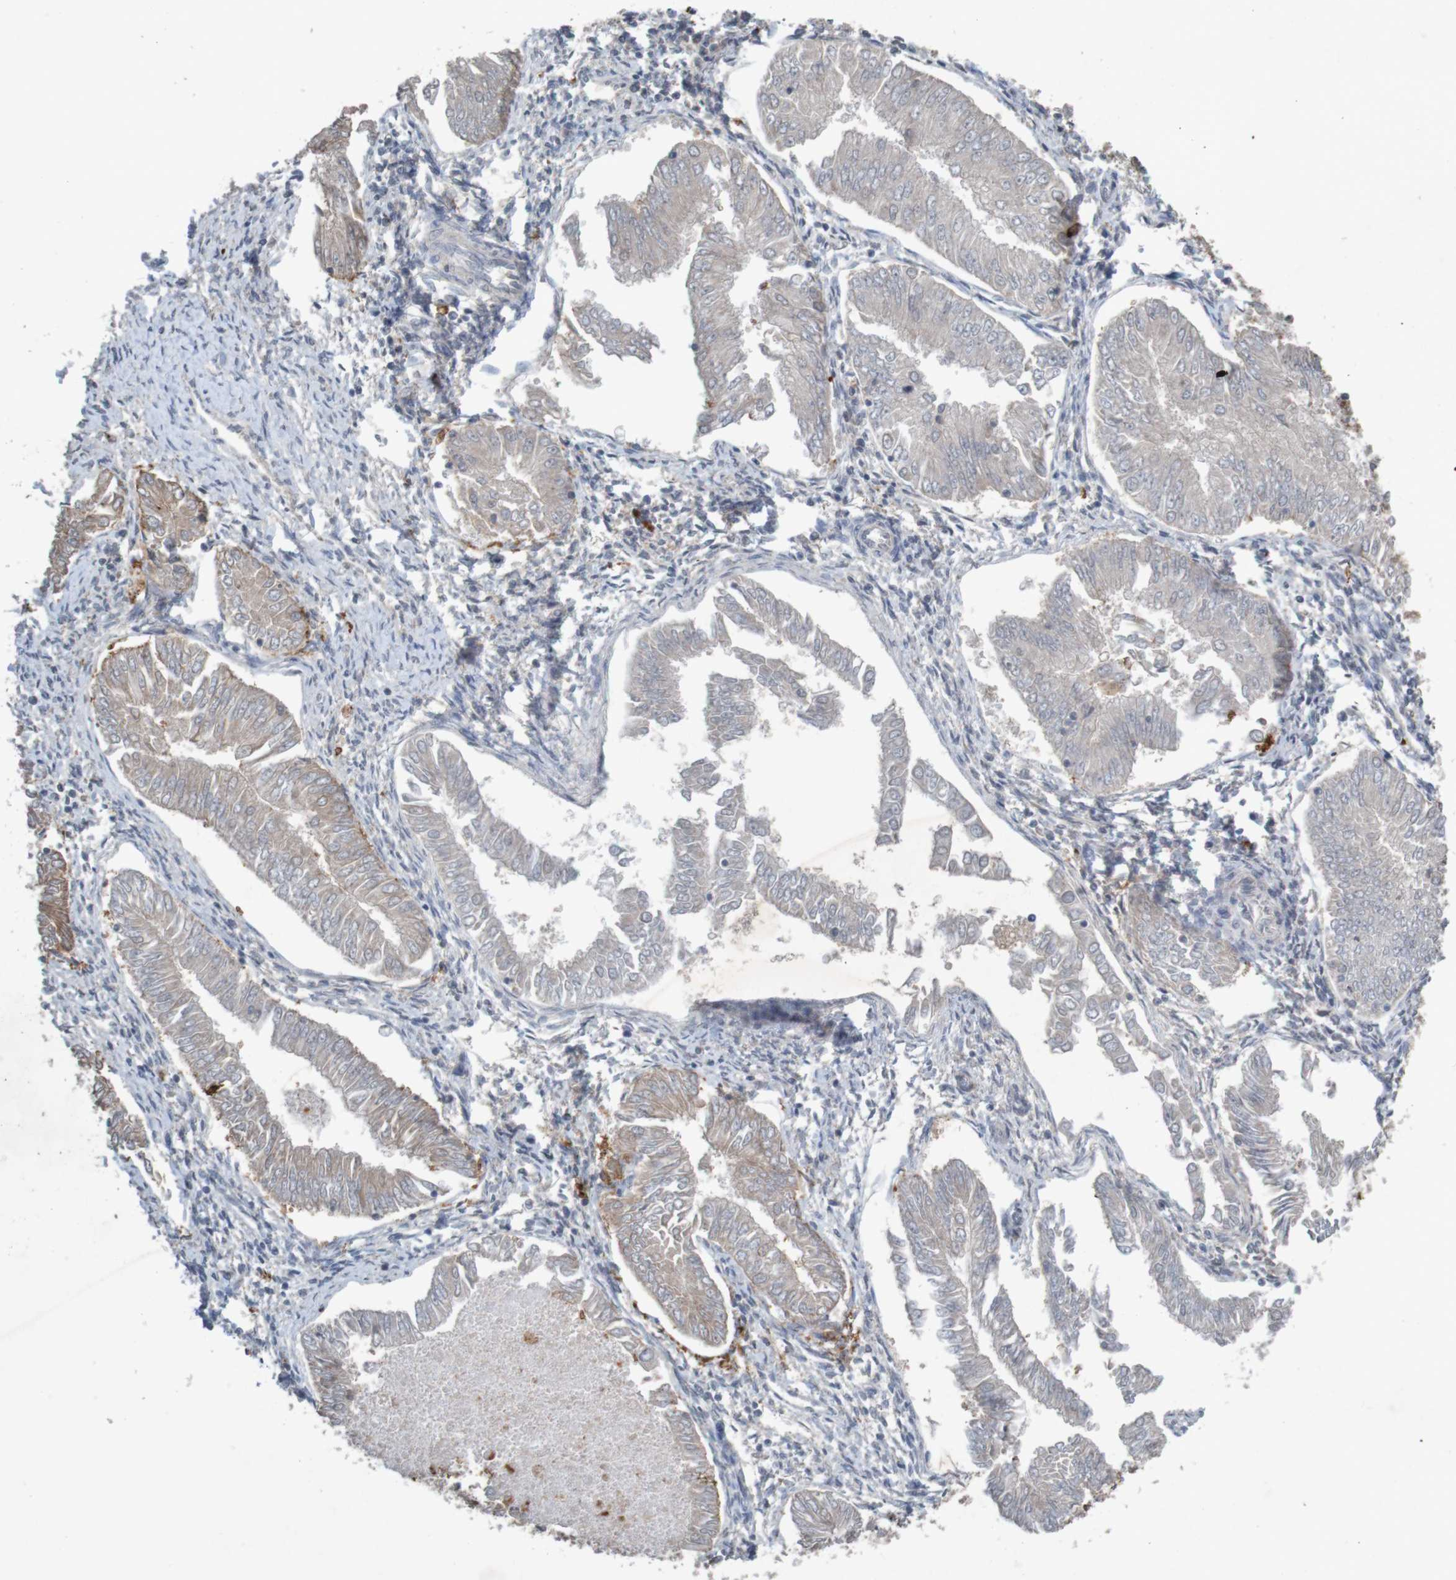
{"staining": {"intensity": "weak", "quantity": ">75%", "location": "cytoplasmic/membranous"}, "tissue": "endometrial cancer", "cell_type": "Tumor cells", "image_type": "cancer", "snomed": [{"axis": "morphology", "description": "Adenocarcinoma, NOS"}, {"axis": "topography", "description": "Endometrium"}], "caption": "Tumor cells exhibit weak cytoplasmic/membranous staining in approximately >75% of cells in endometrial cancer.", "gene": "B3GAT2", "patient": {"sex": "female", "age": 53}}